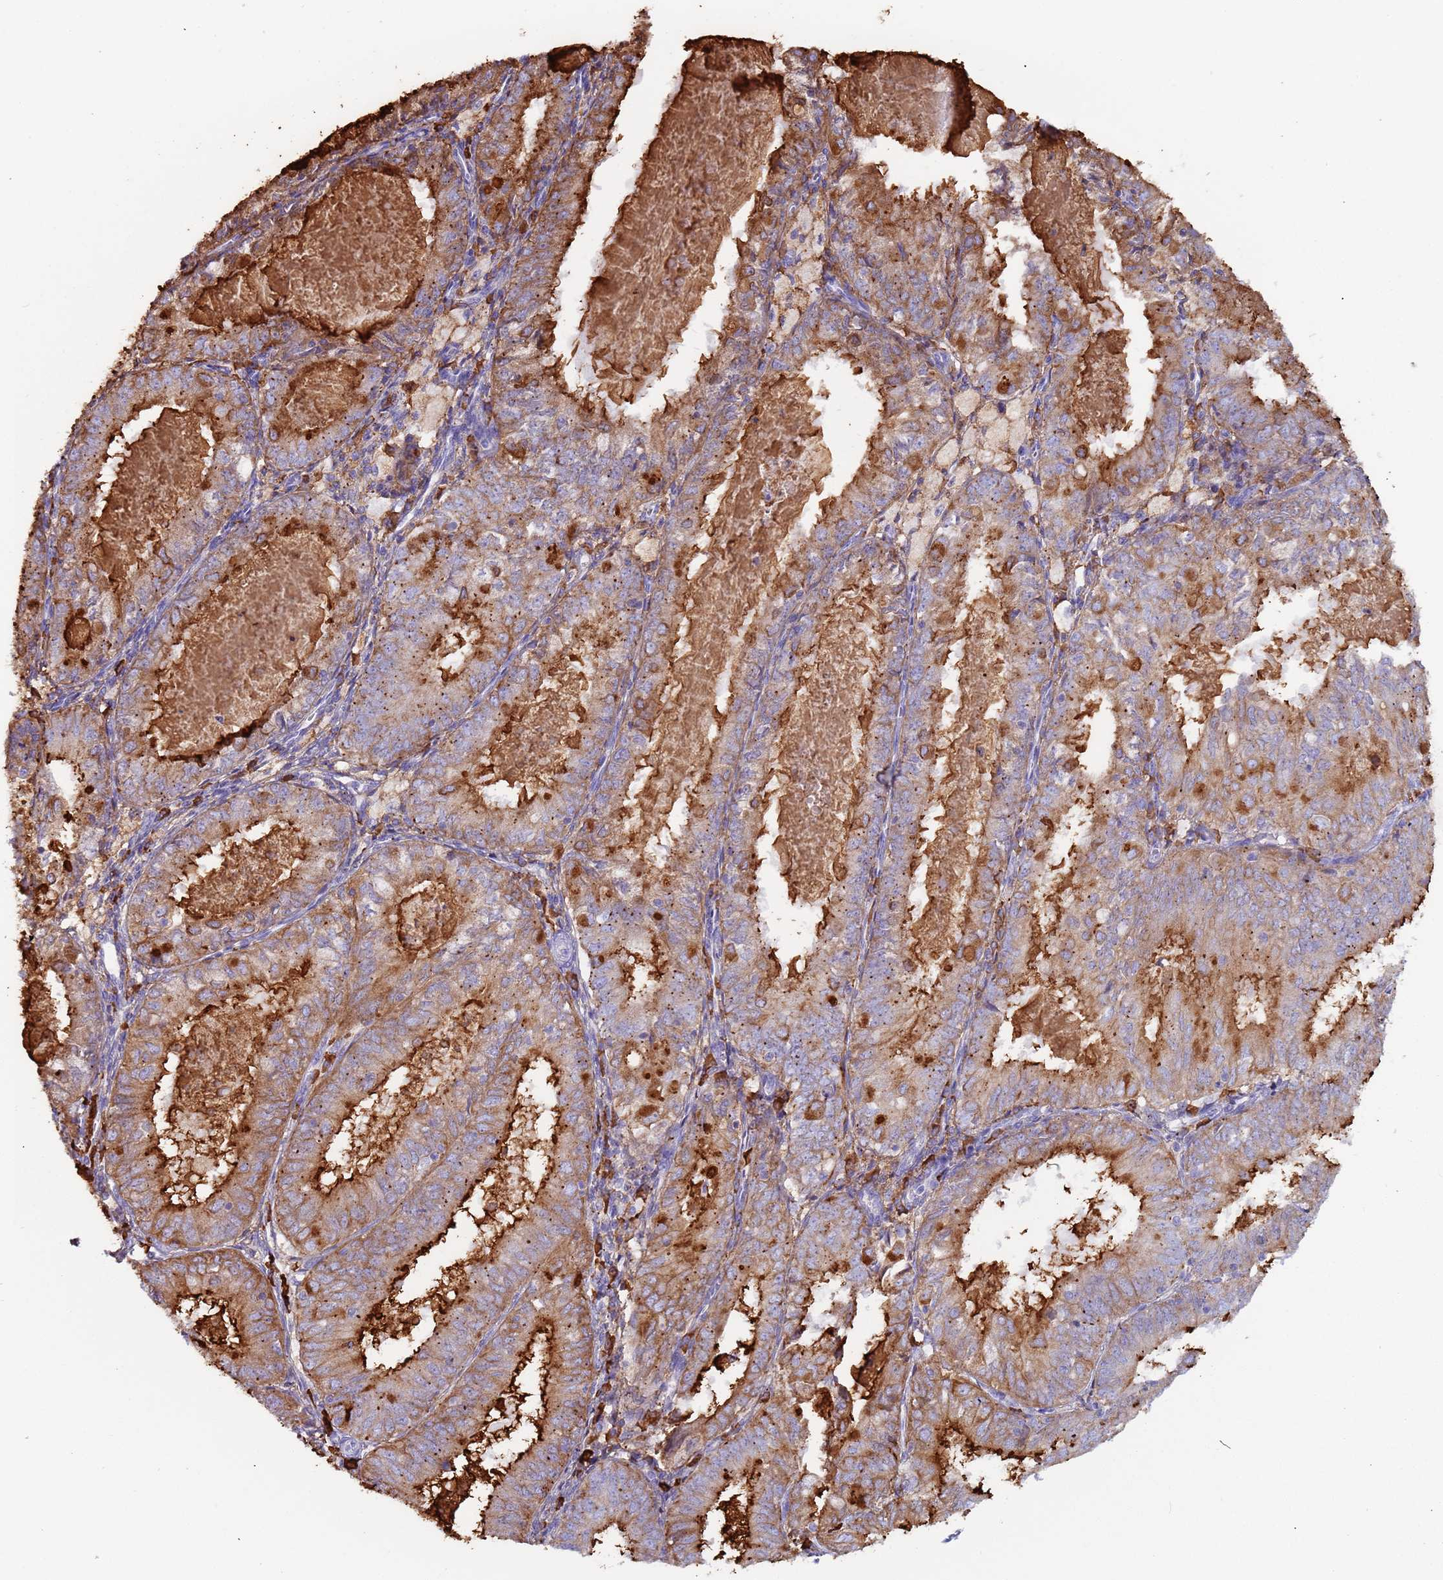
{"staining": {"intensity": "weak", "quantity": "25%-75%", "location": "cytoplasmic/membranous"}, "tissue": "endometrial cancer", "cell_type": "Tumor cells", "image_type": "cancer", "snomed": [{"axis": "morphology", "description": "Adenocarcinoma, NOS"}, {"axis": "topography", "description": "Endometrium"}], "caption": "A brown stain labels weak cytoplasmic/membranous expression of a protein in adenocarcinoma (endometrial) tumor cells. The protein is shown in brown color, while the nuclei are stained blue.", "gene": "CYSLTR2", "patient": {"sex": "female", "age": 57}}